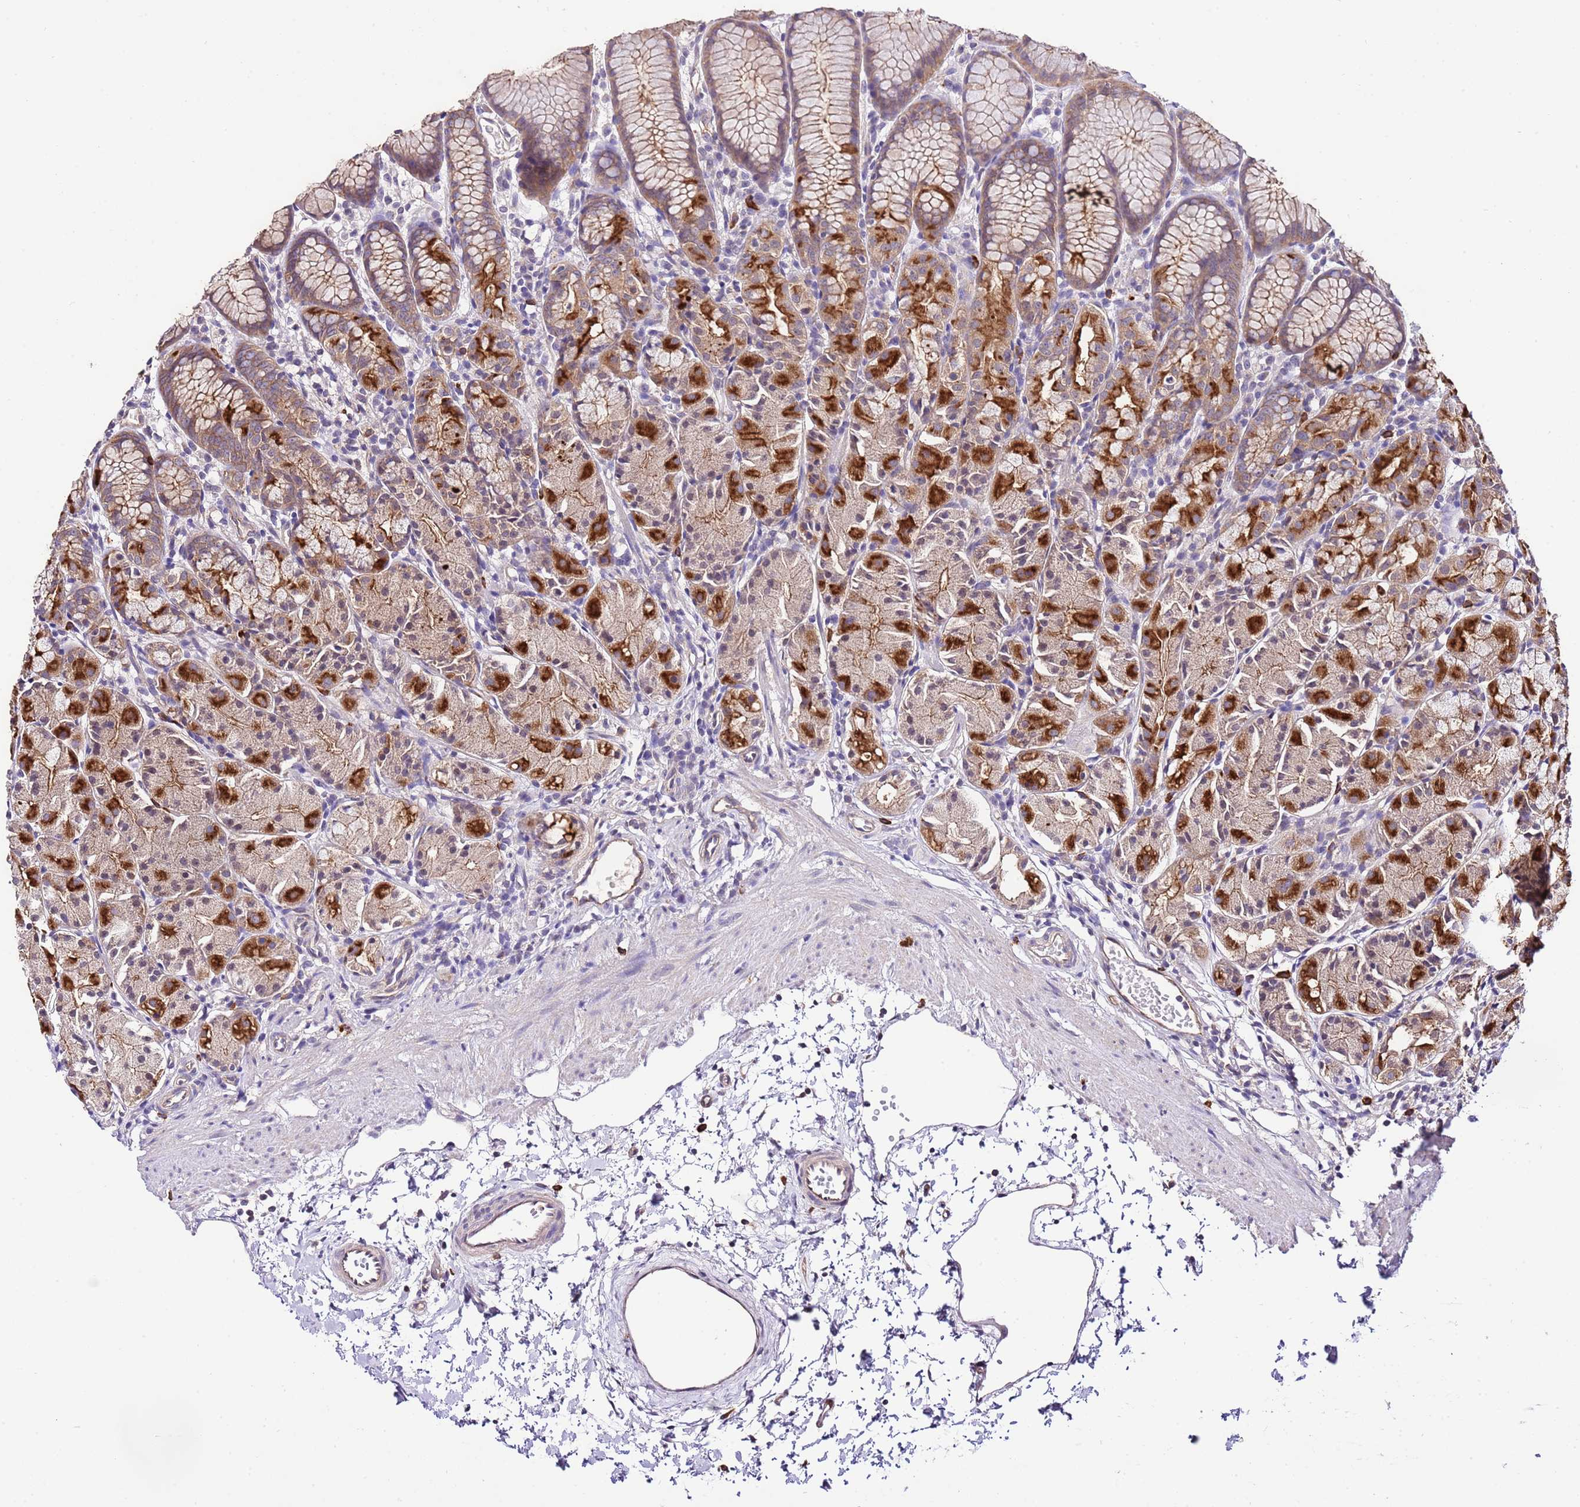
{"staining": {"intensity": "strong", "quantity": "25%-75%", "location": "cytoplasmic/membranous"}, "tissue": "stomach", "cell_type": "Glandular cells", "image_type": "normal", "snomed": [{"axis": "morphology", "description": "Normal tissue, NOS"}, {"axis": "topography", "description": "Stomach, upper"}], "caption": "Glandular cells demonstrate high levels of strong cytoplasmic/membranous staining in about 25%-75% of cells in normal stomach. Nuclei are stained in blue.", "gene": "DONSON", "patient": {"sex": "male", "age": 47}}